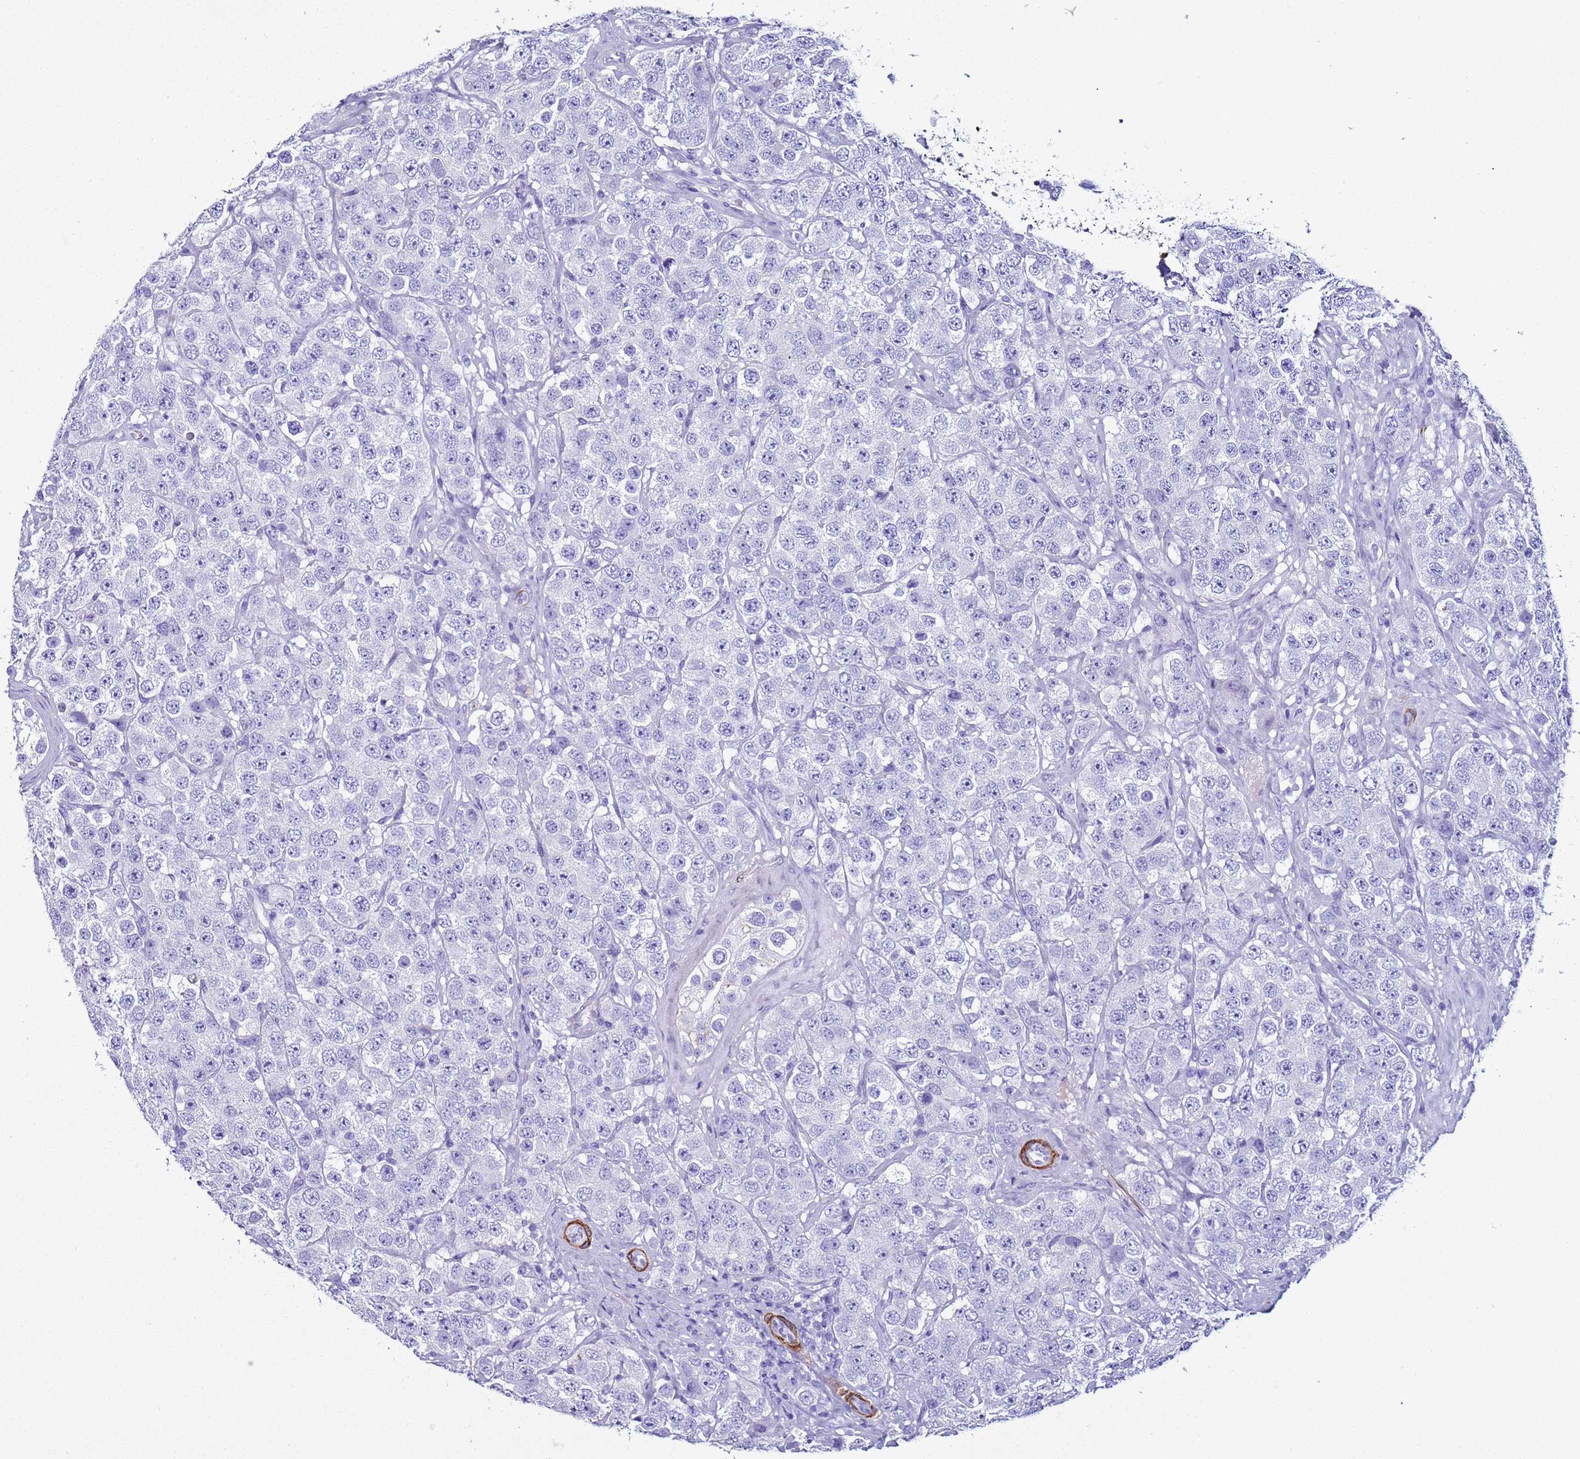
{"staining": {"intensity": "negative", "quantity": "none", "location": "none"}, "tissue": "testis cancer", "cell_type": "Tumor cells", "image_type": "cancer", "snomed": [{"axis": "morphology", "description": "Seminoma, NOS"}, {"axis": "topography", "description": "Testis"}], "caption": "Photomicrograph shows no significant protein staining in tumor cells of testis cancer. (Immunohistochemistry (ihc), brightfield microscopy, high magnification).", "gene": "LCMT1", "patient": {"sex": "male", "age": 28}}